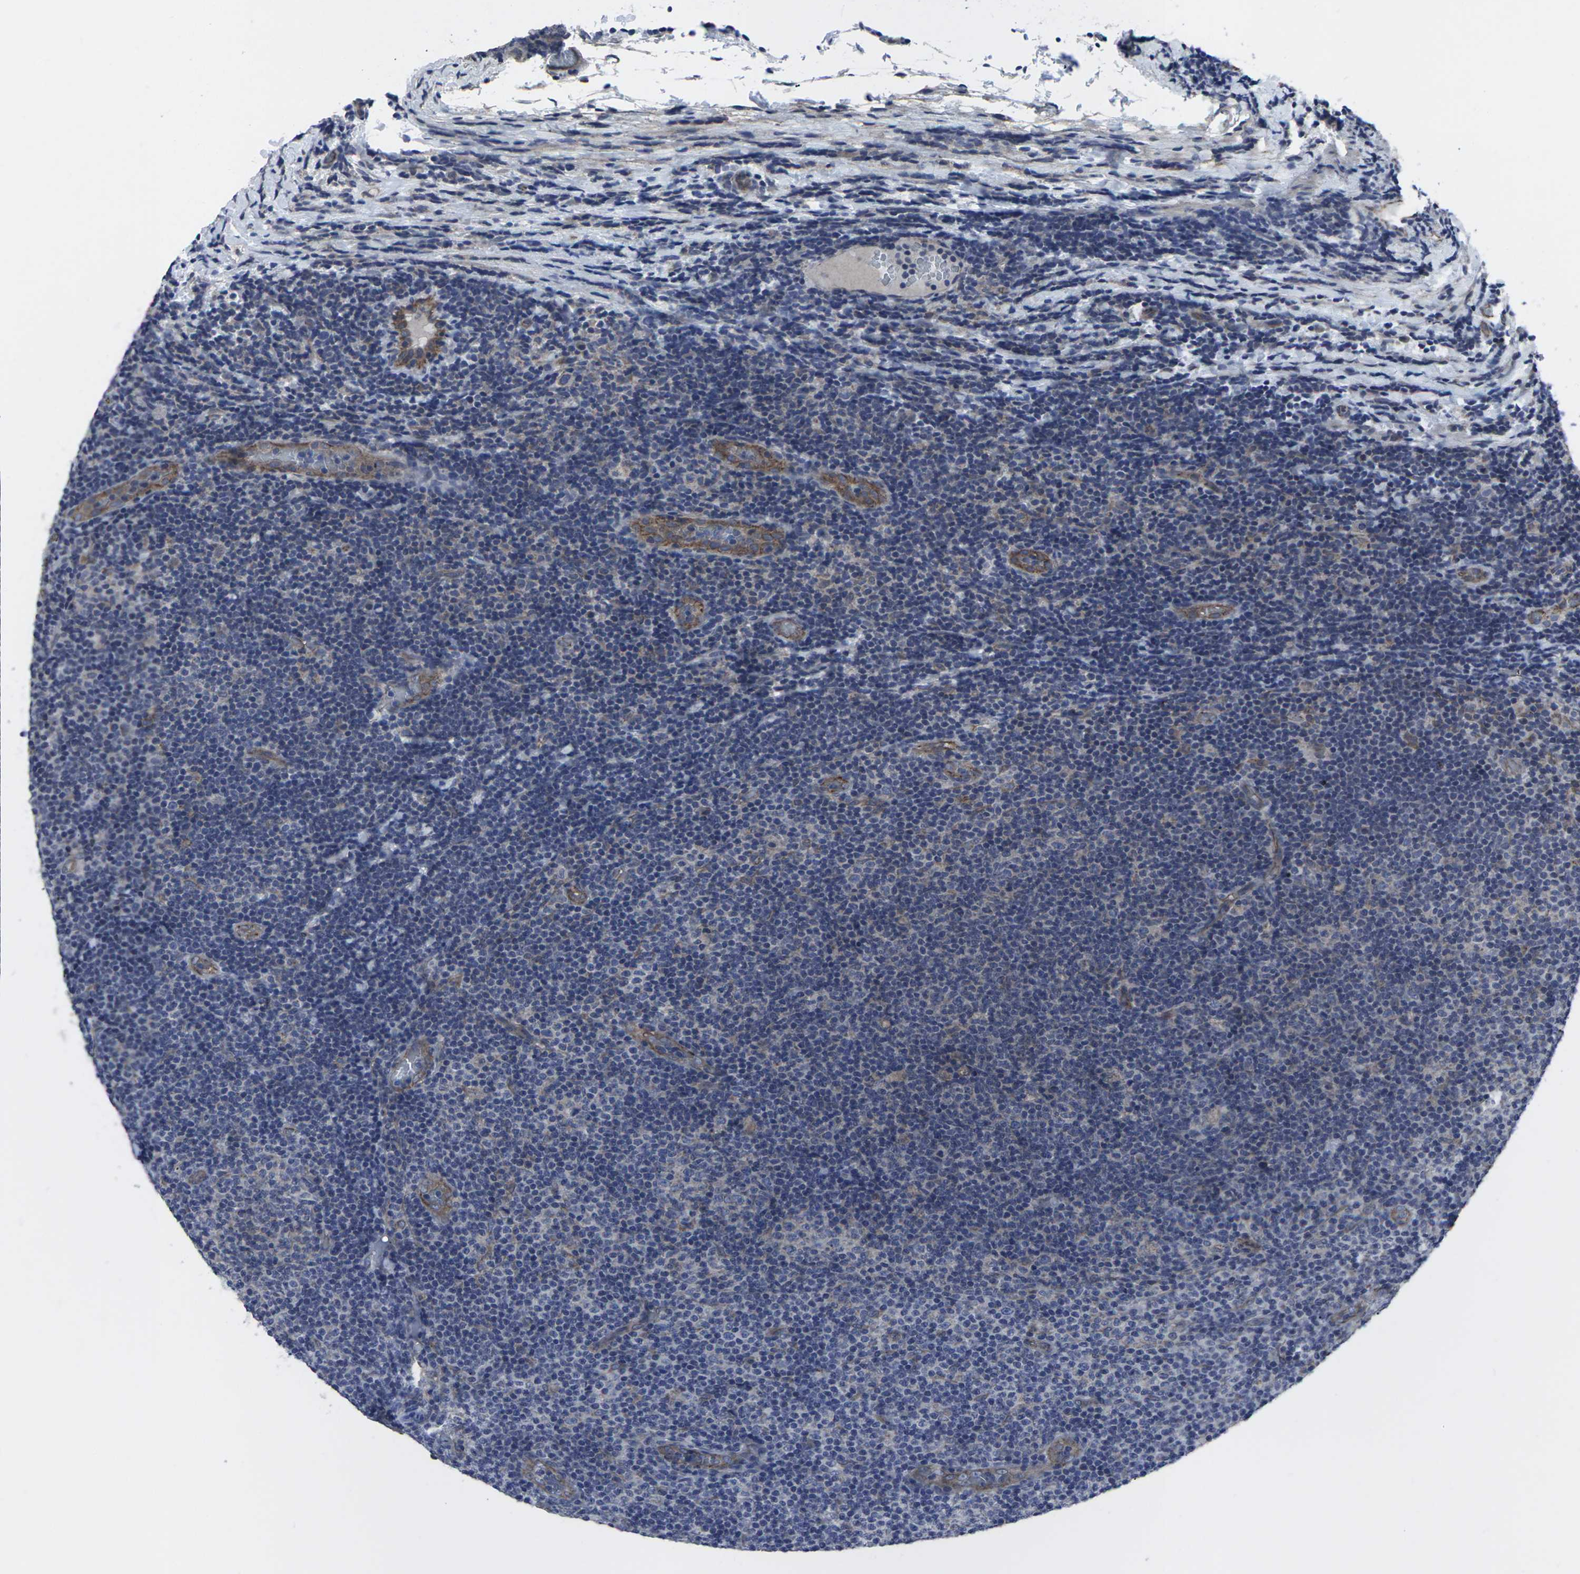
{"staining": {"intensity": "negative", "quantity": "none", "location": "none"}, "tissue": "lymphoma", "cell_type": "Tumor cells", "image_type": "cancer", "snomed": [{"axis": "morphology", "description": "Malignant lymphoma, non-Hodgkin's type, Low grade"}, {"axis": "topography", "description": "Lymph node"}], "caption": "Immunohistochemistry image of neoplastic tissue: low-grade malignant lymphoma, non-Hodgkin's type stained with DAB (3,3'-diaminobenzidine) demonstrates no significant protein positivity in tumor cells.", "gene": "MAPKAPK2", "patient": {"sex": "male", "age": 83}}